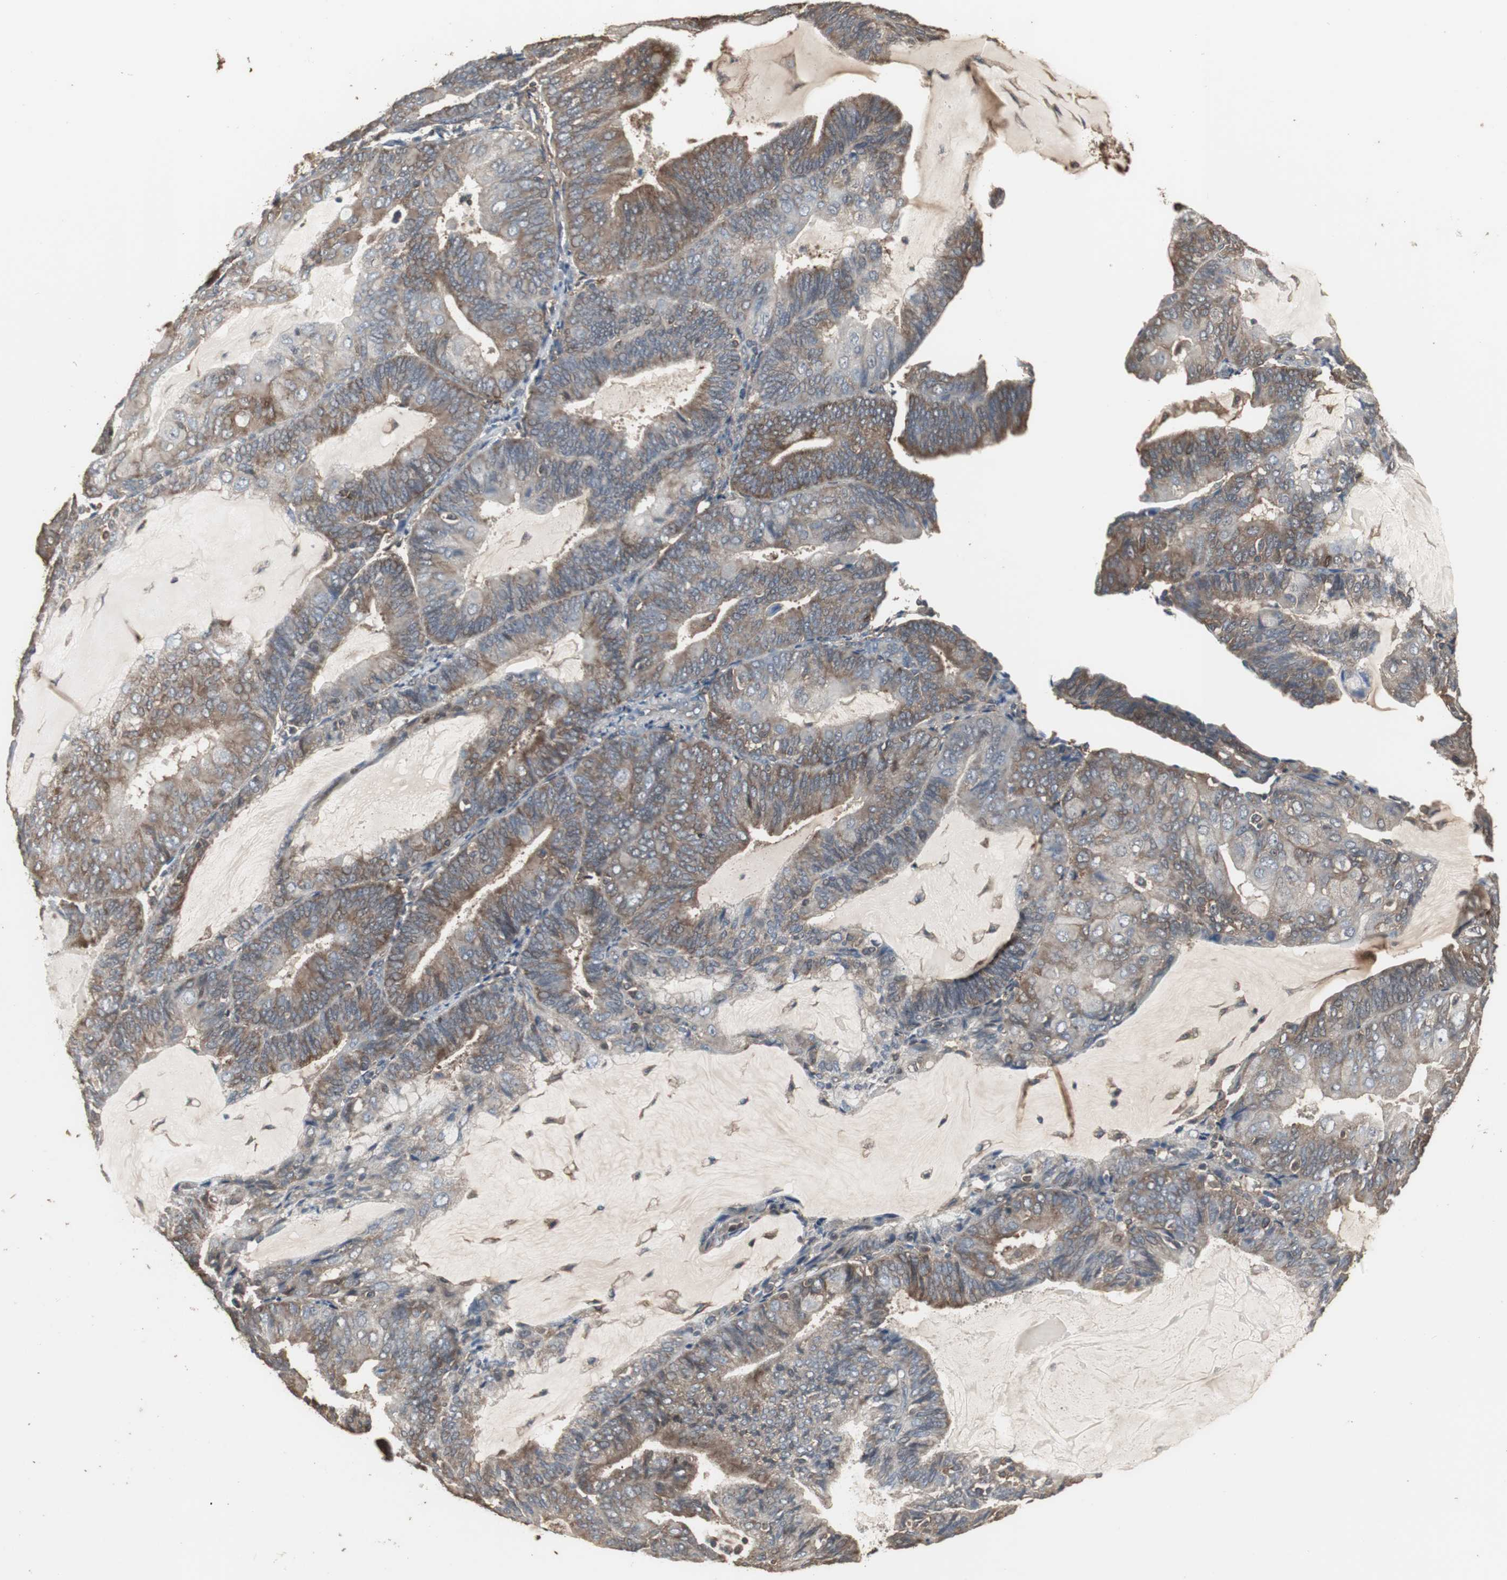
{"staining": {"intensity": "moderate", "quantity": "25%-75%", "location": "cytoplasmic/membranous"}, "tissue": "endometrial cancer", "cell_type": "Tumor cells", "image_type": "cancer", "snomed": [{"axis": "morphology", "description": "Adenocarcinoma, NOS"}, {"axis": "topography", "description": "Endometrium"}], "caption": "Endometrial cancer tissue demonstrates moderate cytoplasmic/membranous expression in approximately 25%-75% of tumor cells, visualized by immunohistochemistry.", "gene": "HPRT1", "patient": {"sex": "female", "age": 81}}